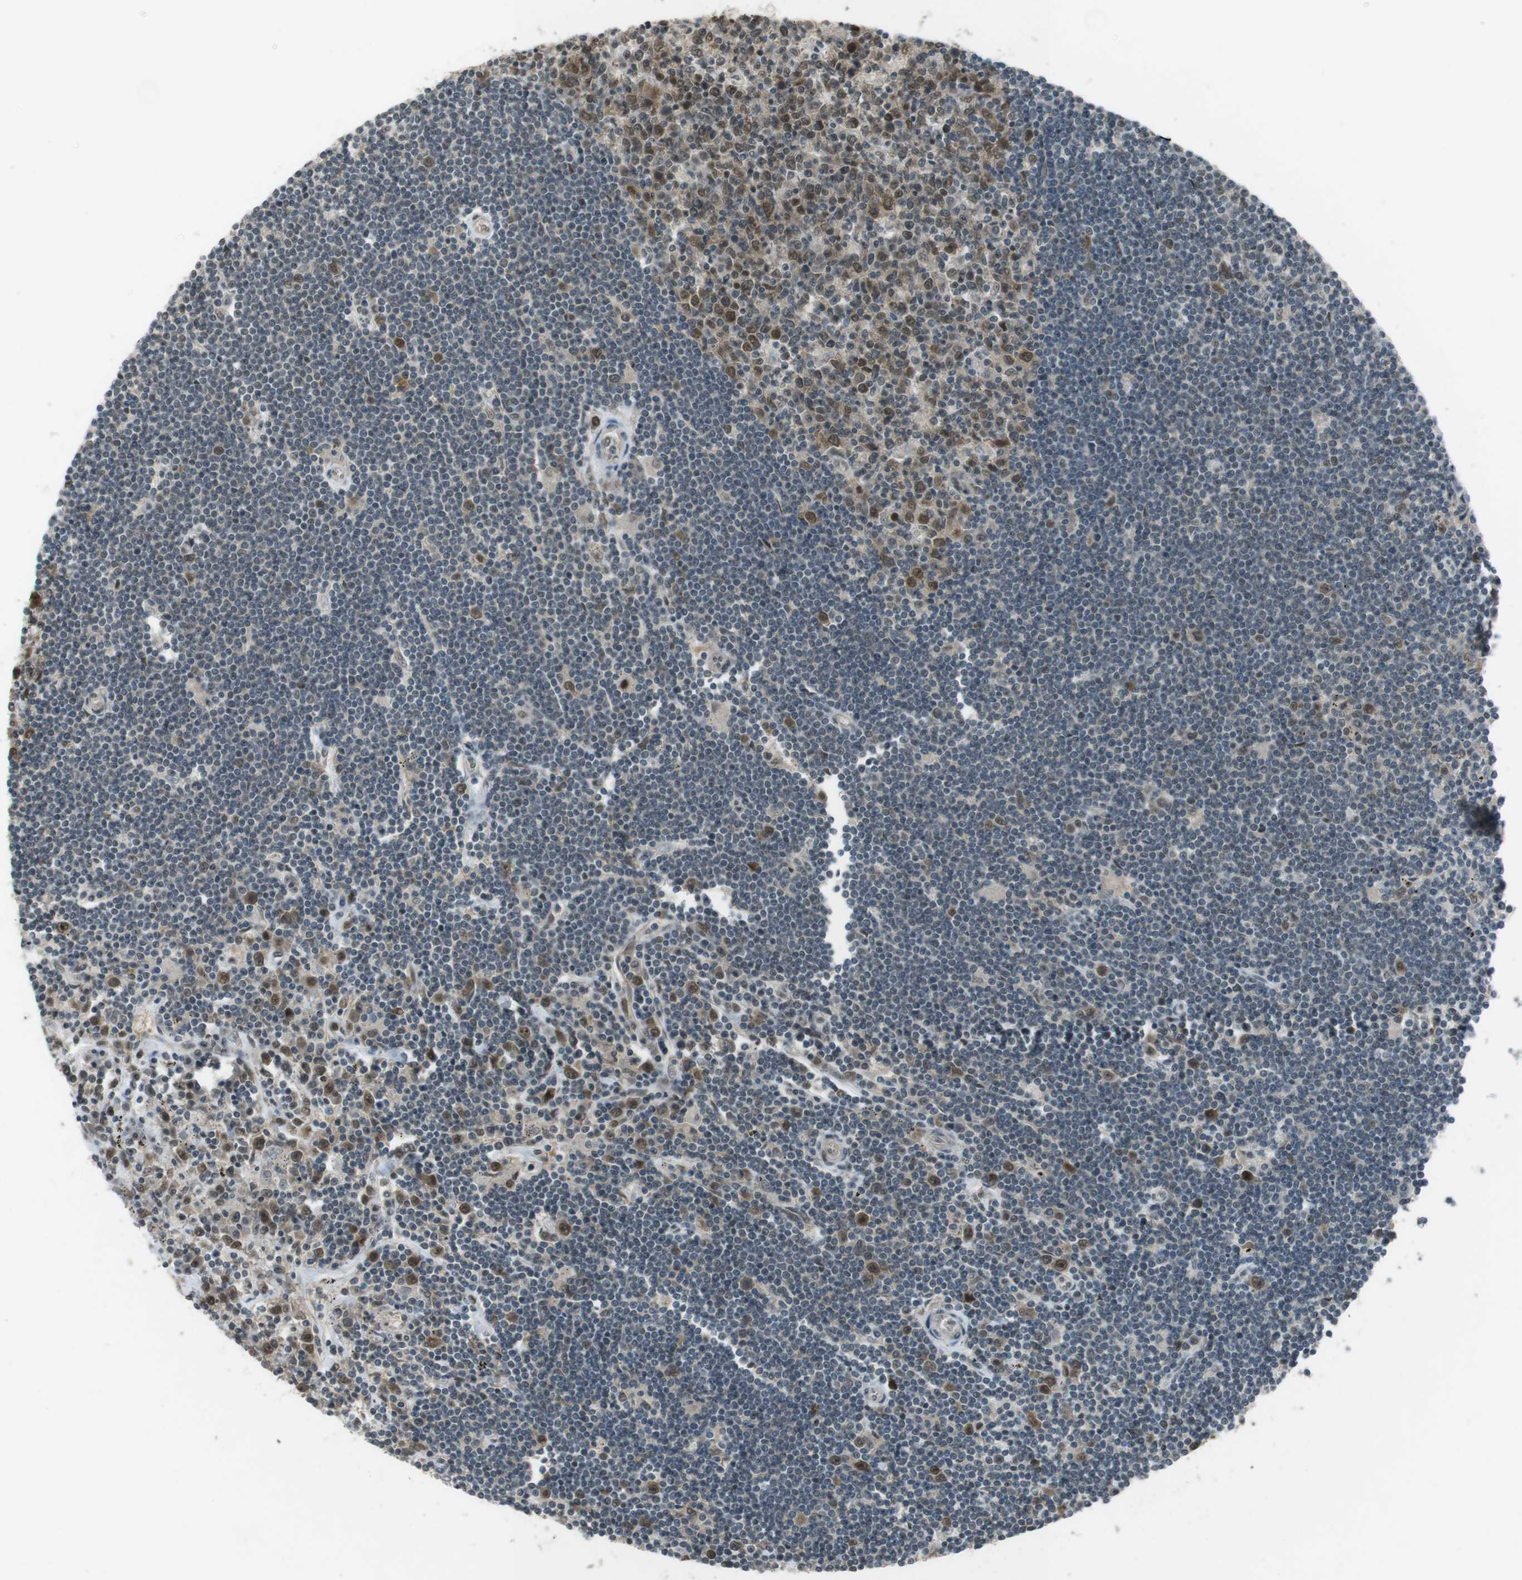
{"staining": {"intensity": "moderate", "quantity": "<25%", "location": "nuclear"}, "tissue": "lymphoma", "cell_type": "Tumor cells", "image_type": "cancer", "snomed": [{"axis": "morphology", "description": "Malignant lymphoma, non-Hodgkin's type, Low grade"}, {"axis": "topography", "description": "Spleen"}], "caption": "A brown stain labels moderate nuclear positivity of a protein in lymphoma tumor cells. (DAB IHC, brown staining for protein, blue staining for nuclei).", "gene": "SLITRK5", "patient": {"sex": "male", "age": 76}}